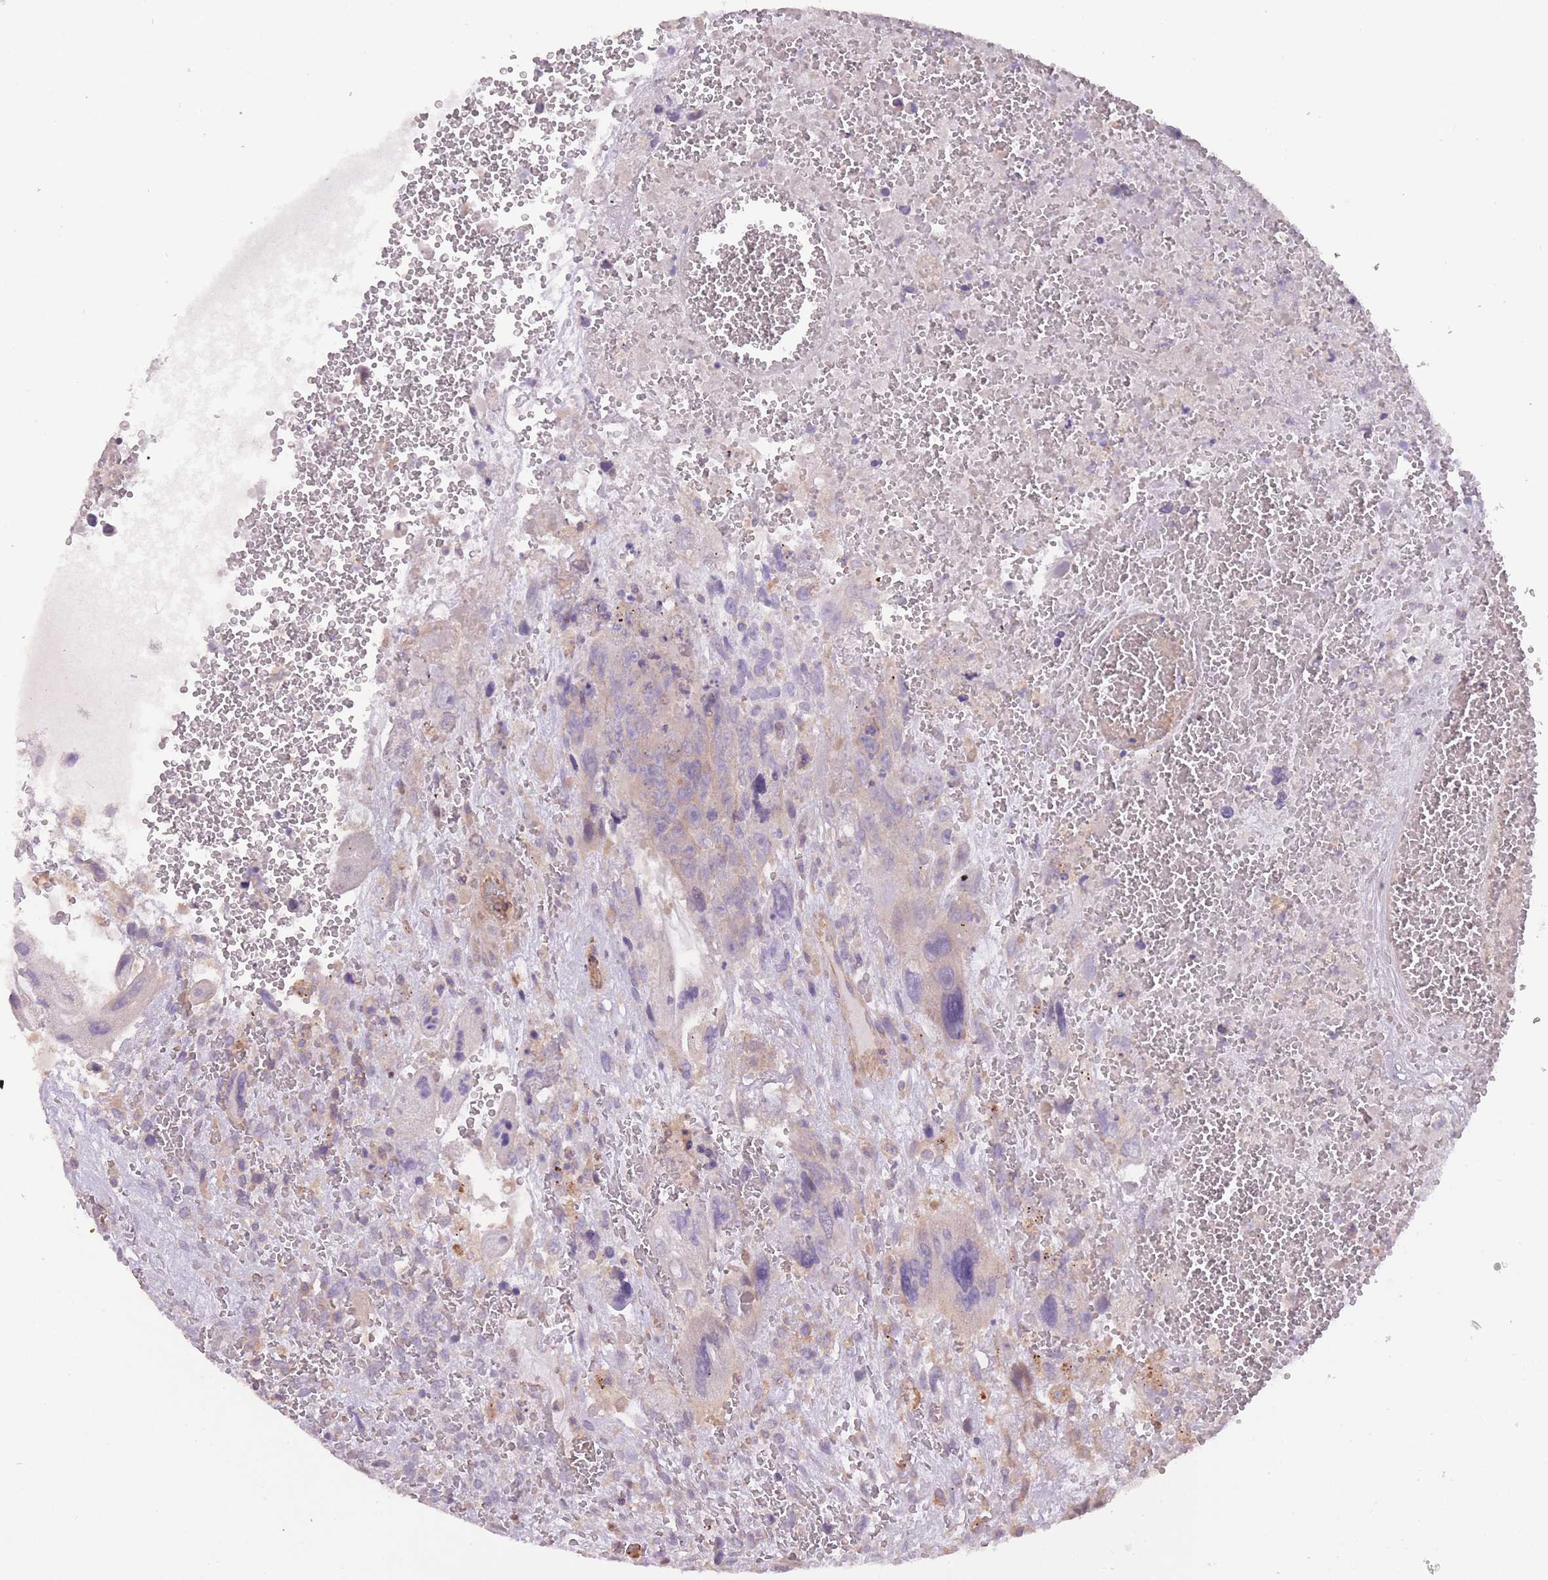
{"staining": {"intensity": "moderate", "quantity": "<25%", "location": "cytoplasmic/membranous"}, "tissue": "testis cancer", "cell_type": "Tumor cells", "image_type": "cancer", "snomed": [{"axis": "morphology", "description": "Carcinoma, Embryonal, NOS"}, {"axis": "topography", "description": "Testis"}], "caption": "Immunohistochemistry (DAB) staining of human testis embryonal carcinoma displays moderate cytoplasmic/membranous protein positivity in about <25% of tumor cells. (Brightfield microscopy of DAB IHC at high magnification).", "gene": "ARMH3", "patient": {"sex": "male", "age": 28}}